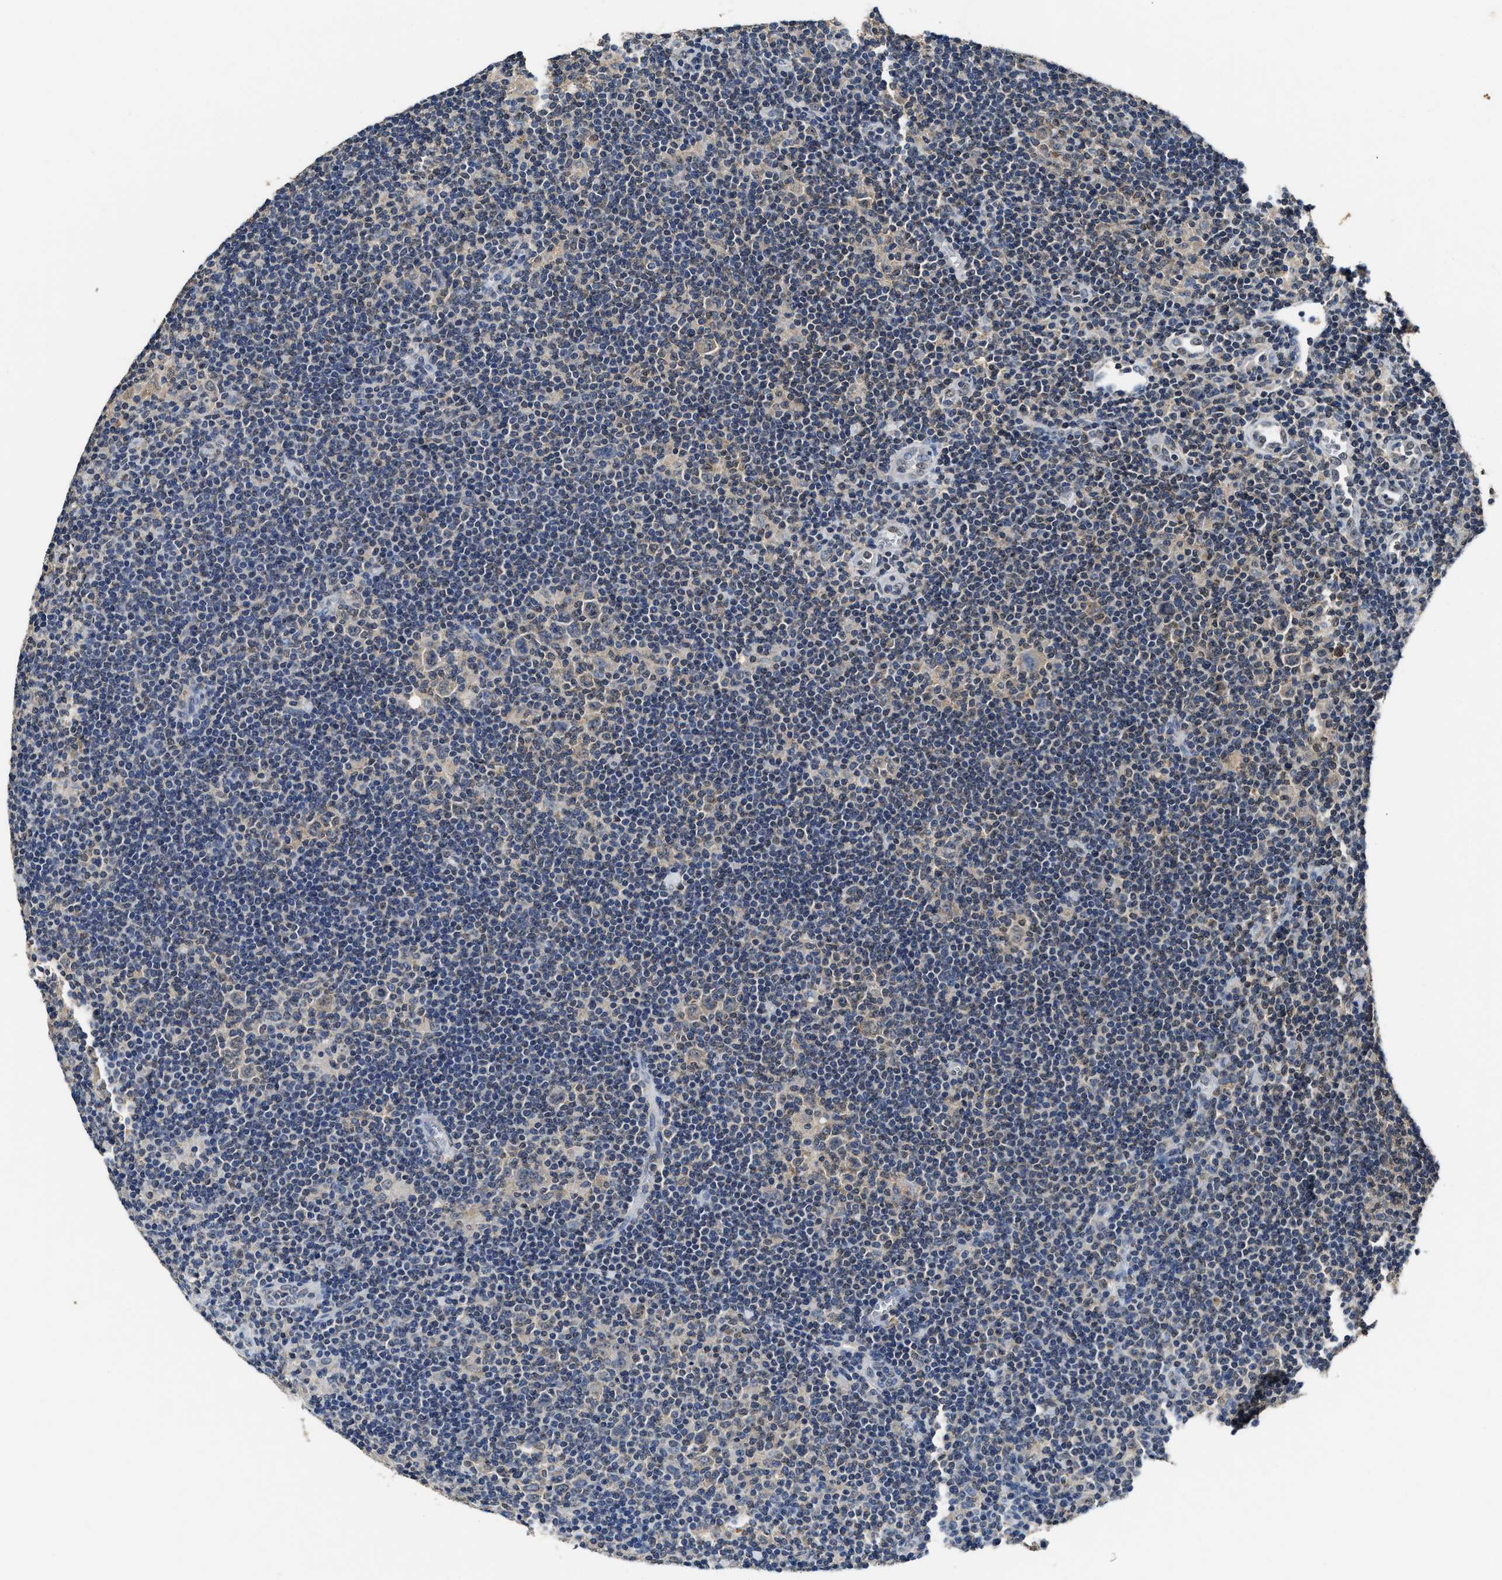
{"staining": {"intensity": "weak", "quantity": "<25%", "location": "cytoplasmic/membranous"}, "tissue": "lymphoma", "cell_type": "Tumor cells", "image_type": "cancer", "snomed": [{"axis": "morphology", "description": "Hodgkin's disease, NOS"}, {"axis": "topography", "description": "Lymph node"}], "caption": "A high-resolution image shows immunohistochemistry staining of lymphoma, which shows no significant staining in tumor cells.", "gene": "CTNNA1", "patient": {"sex": "female", "age": 57}}